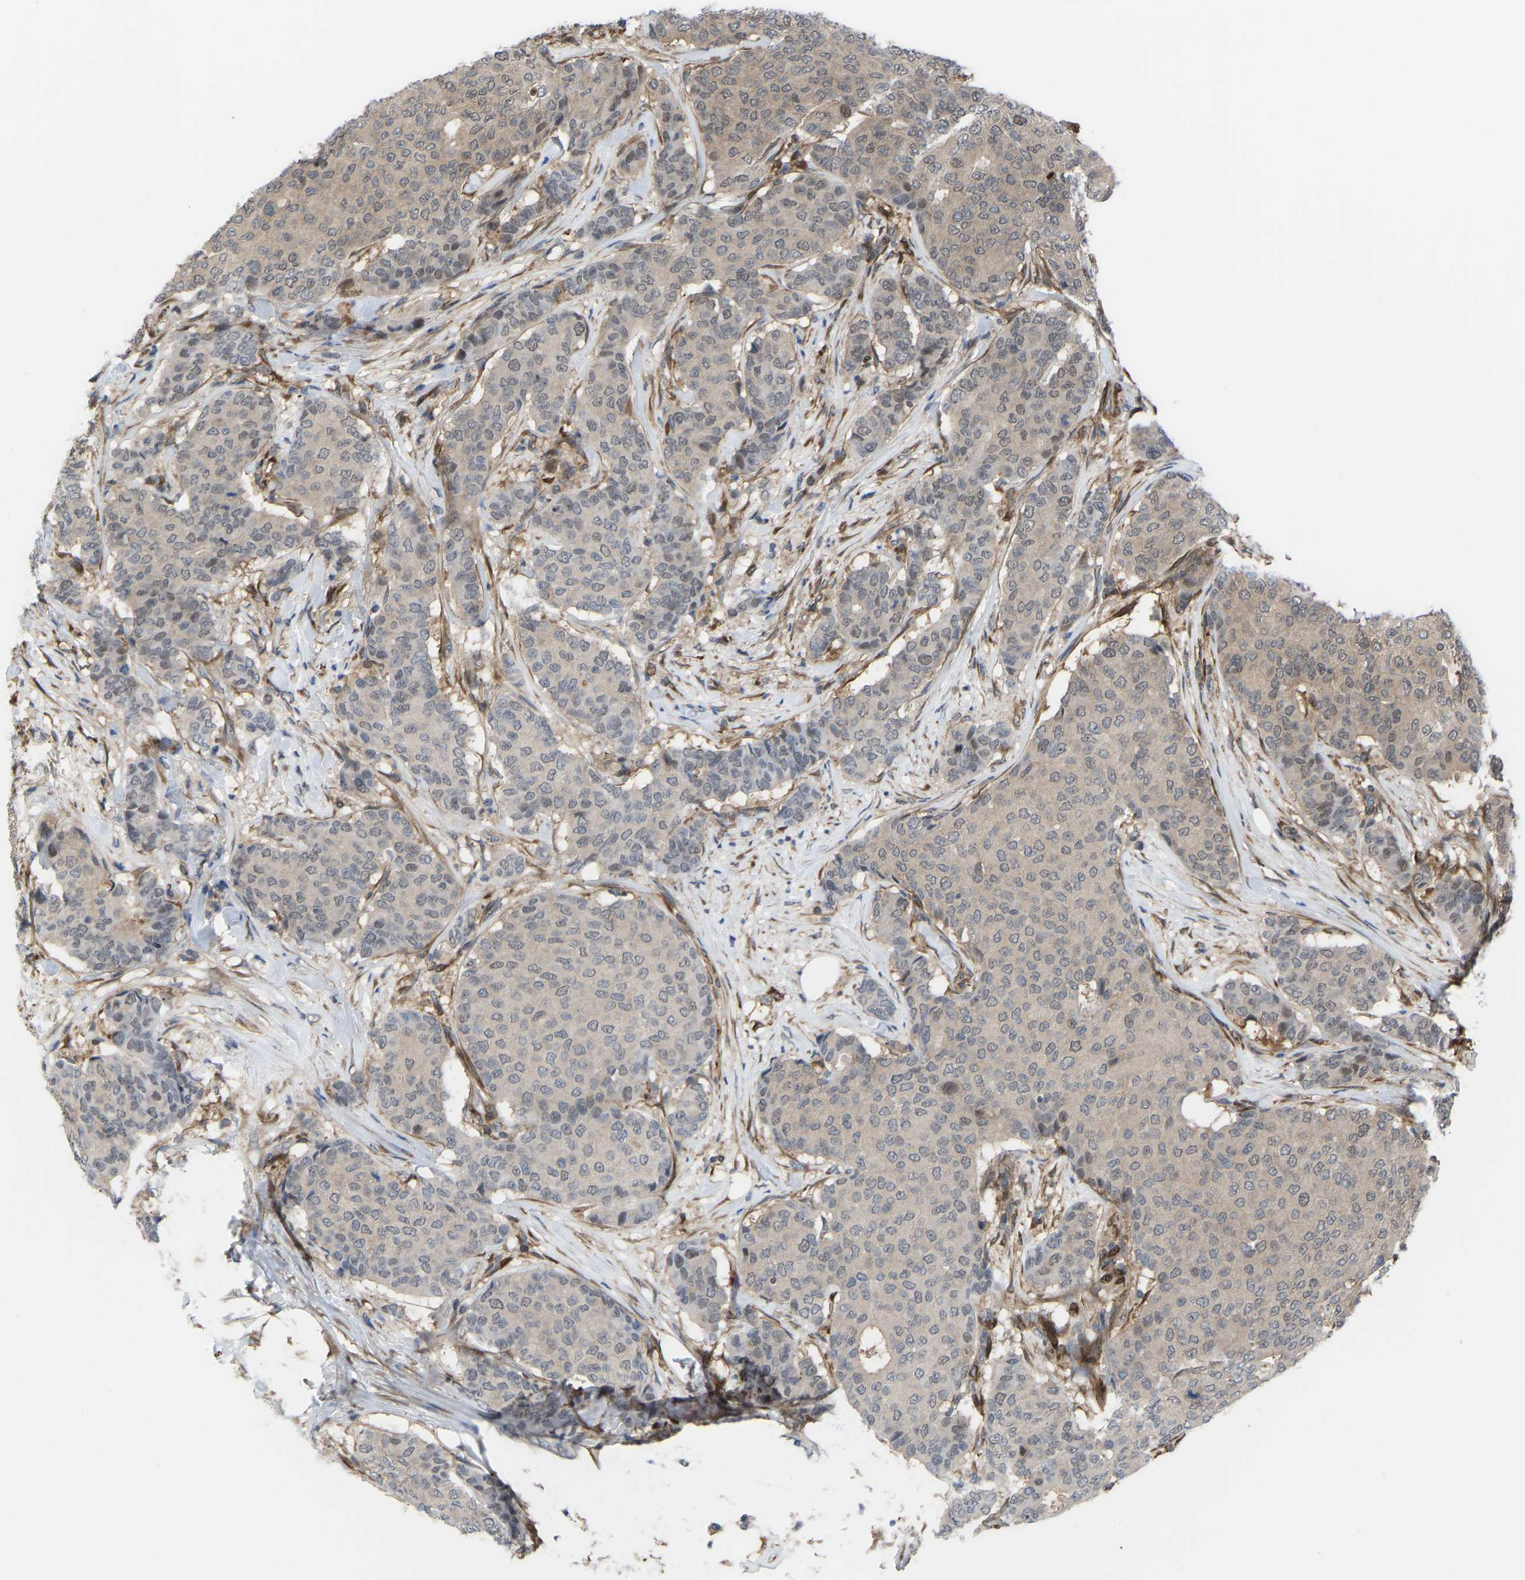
{"staining": {"intensity": "weak", "quantity": "<25%", "location": "cytoplasmic/membranous"}, "tissue": "breast cancer", "cell_type": "Tumor cells", "image_type": "cancer", "snomed": [{"axis": "morphology", "description": "Duct carcinoma"}, {"axis": "topography", "description": "Breast"}], "caption": "Tumor cells are negative for brown protein staining in breast cancer (invasive ductal carcinoma).", "gene": "CYP7B1", "patient": {"sex": "female", "age": 75}}